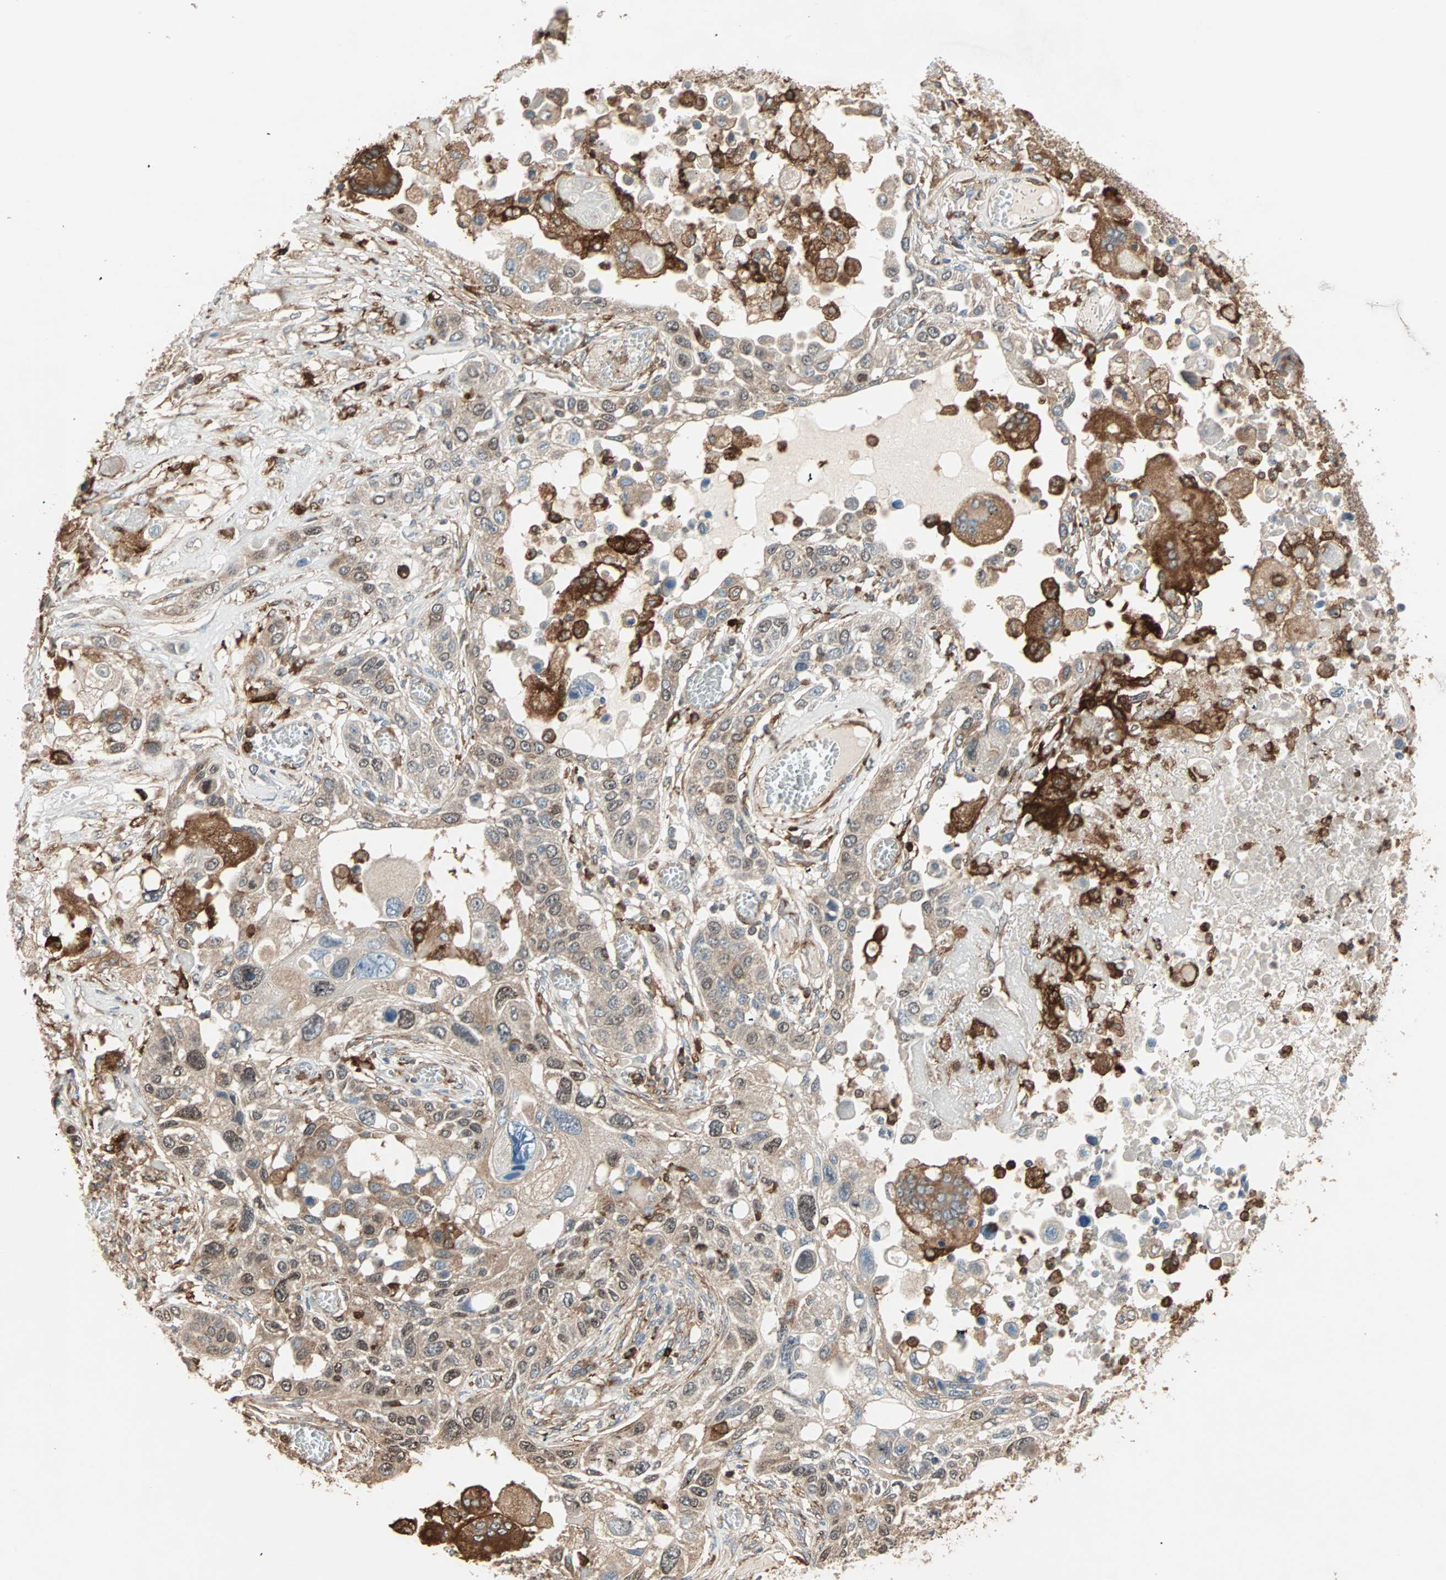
{"staining": {"intensity": "moderate", "quantity": ">75%", "location": "cytoplasmic/membranous,nuclear"}, "tissue": "lung cancer", "cell_type": "Tumor cells", "image_type": "cancer", "snomed": [{"axis": "morphology", "description": "Squamous cell carcinoma, NOS"}, {"axis": "topography", "description": "Lung"}], "caption": "Approximately >75% of tumor cells in human lung cancer show moderate cytoplasmic/membranous and nuclear protein staining as visualized by brown immunohistochemical staining.", "gene": "MMP3", "patient": {"sex": "male", "age": 71}}